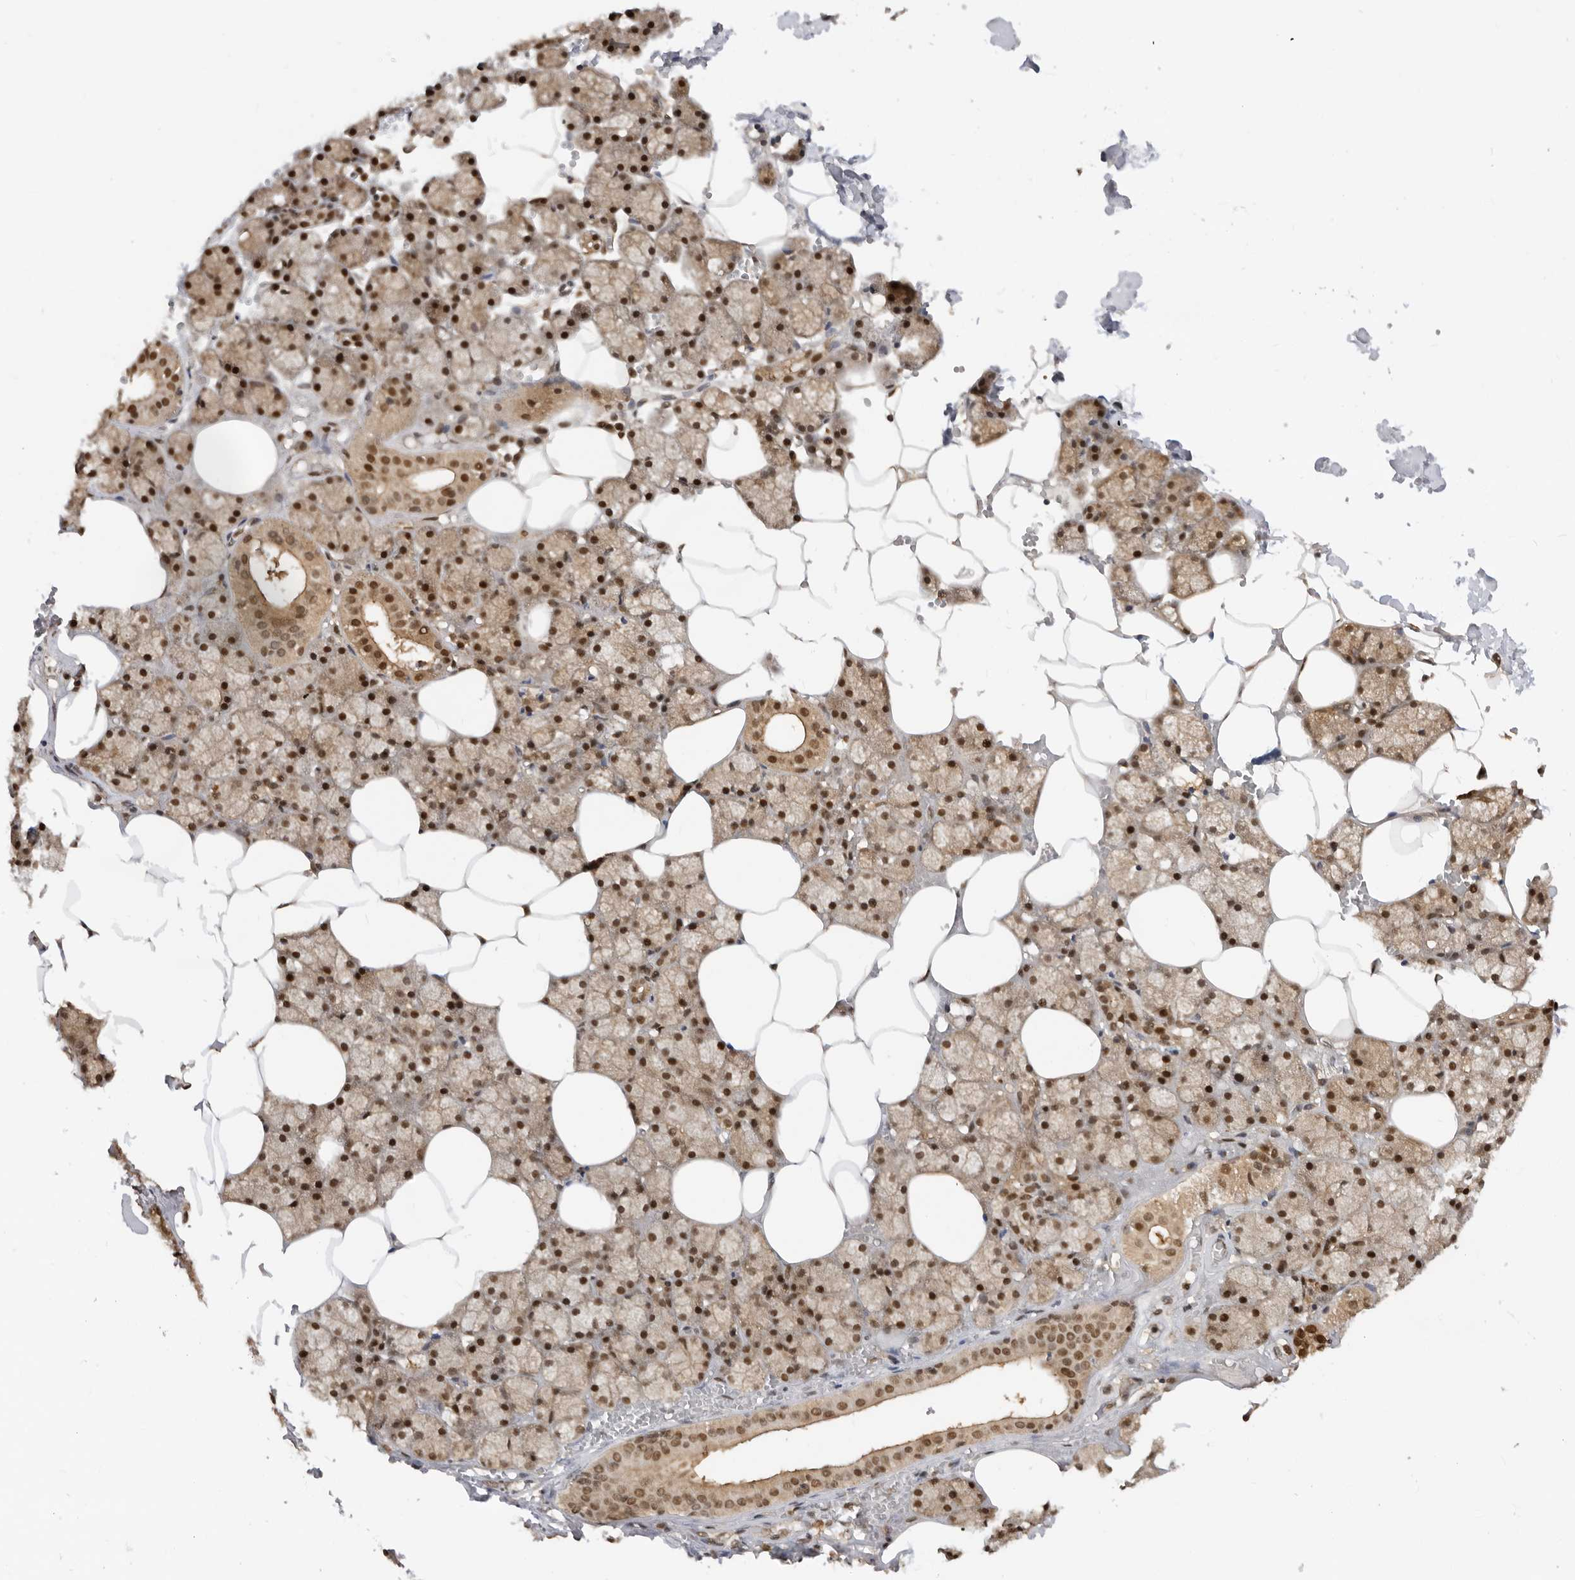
{"staining": {"intensity": "strong", "quantity": ">75%", "location": "cytoplasmic/membranous,nuclear"}, "tissue": "salivary gland", "cell_type": "Glandular cells", "image_type": "normal", "snomed": [{"axis": "morphology", "description": "Normal tissue, NOS"}, {"axis": "topography", "description": "Salivary gland"}], "caption": "Immunohistochemistry (IHC) (DAB (3,3'-diaminobenzidine)) staining of benign salivary gland displays strong cytoplasmic/membranous,nuclear protein staining in about >75% of glandular cells.", "gene": "ADPRS", "patient": {"sex": "male", "age": 62}}